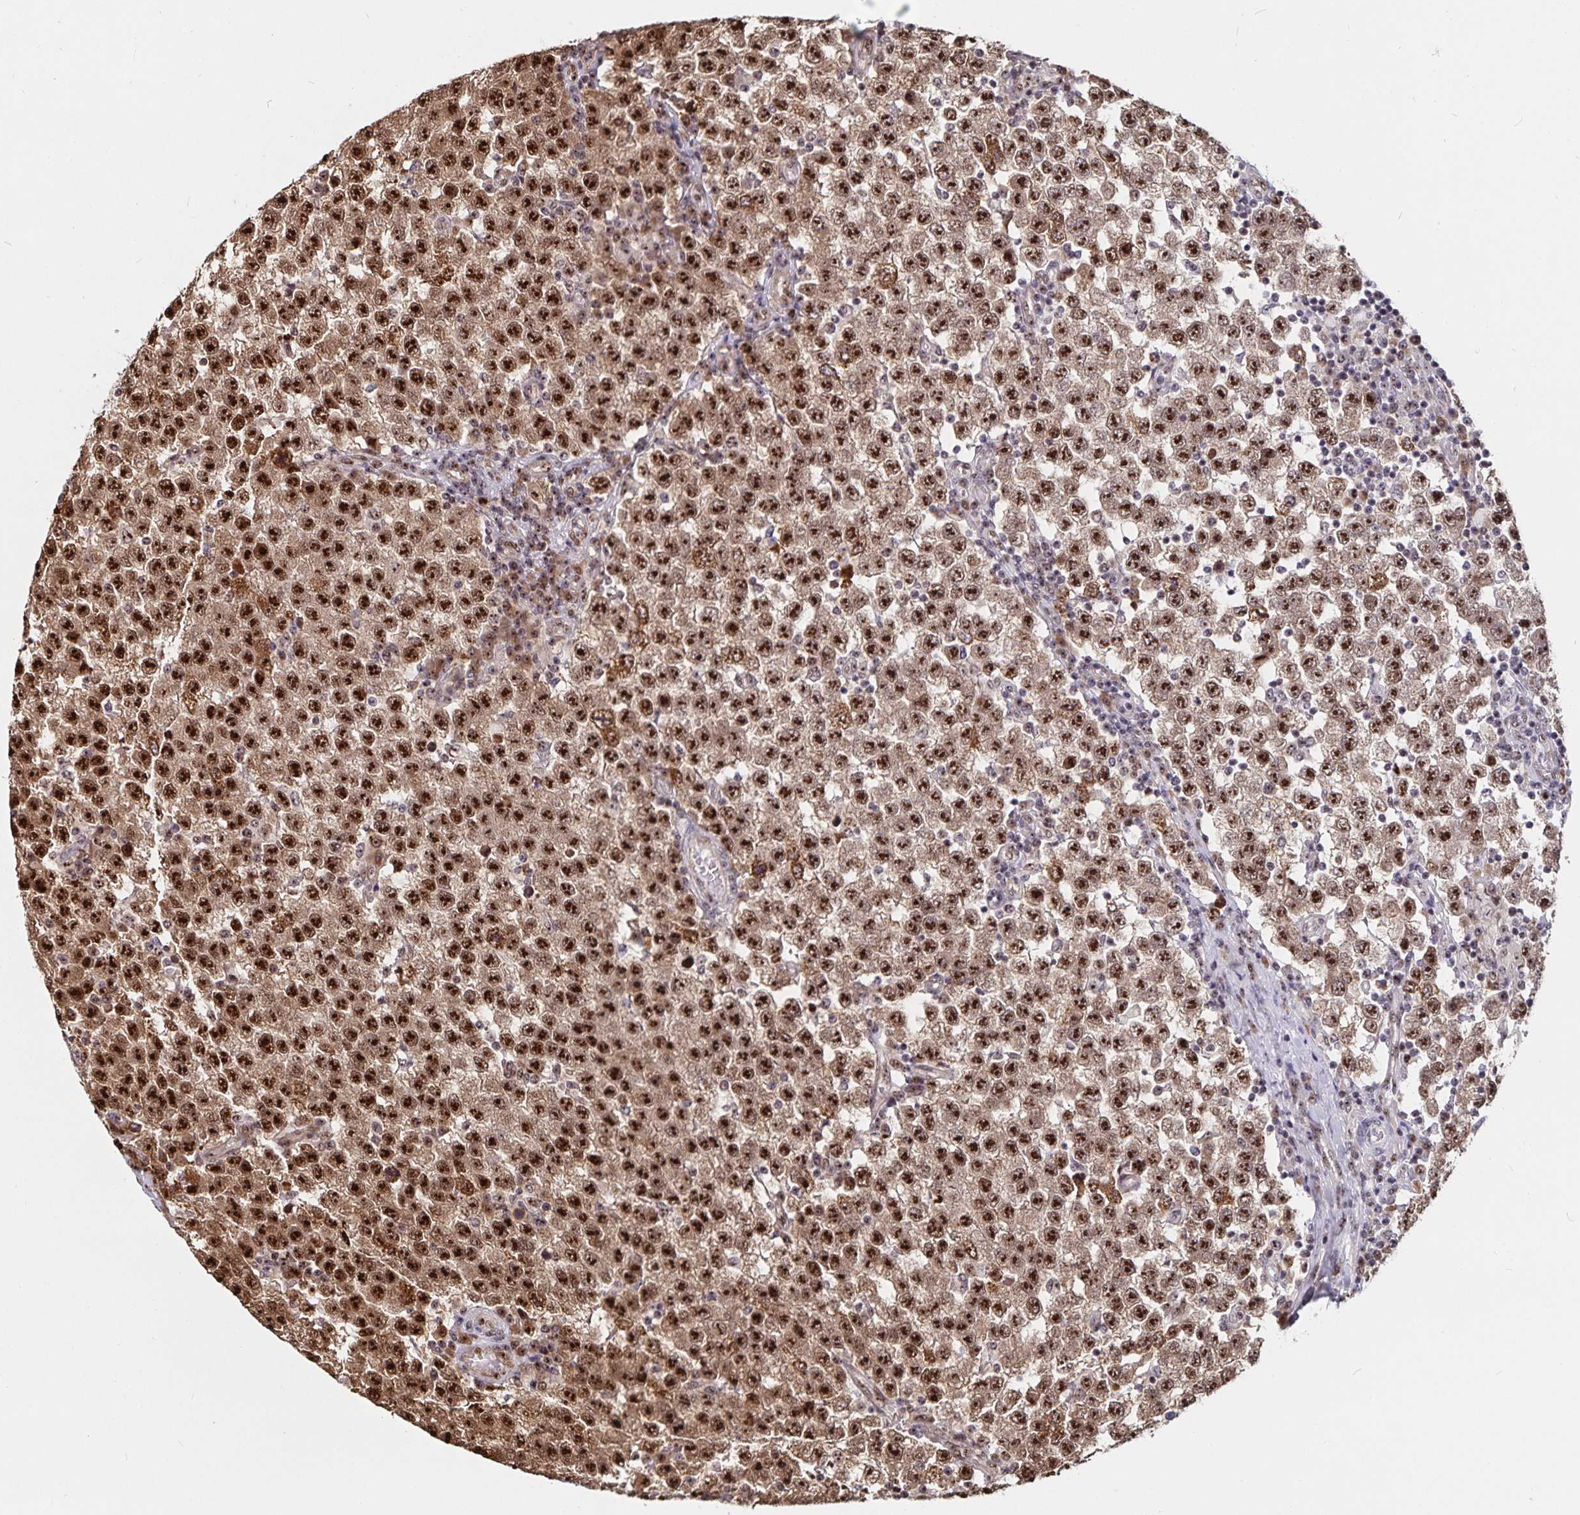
{"staining": {"intensity": "strong", "quantity": ">75%", "location": "nuclear"}, "tissue": "testis cancer", "cell_type": "Tumor cells", "image_type": "cancer", "snomed": [{"axis": "morphology", "description": "Seminoma, NOS"}, {"axis": "topography", "description": "Testis"}], "caption": "About >75% of tumor cells in human testis seminoma reveal strong nuclear protein positivity as visualized by brown immunohistochemical staining.", "gene": "LAS1L", "patient": {"sex": "male", "age": 34}}